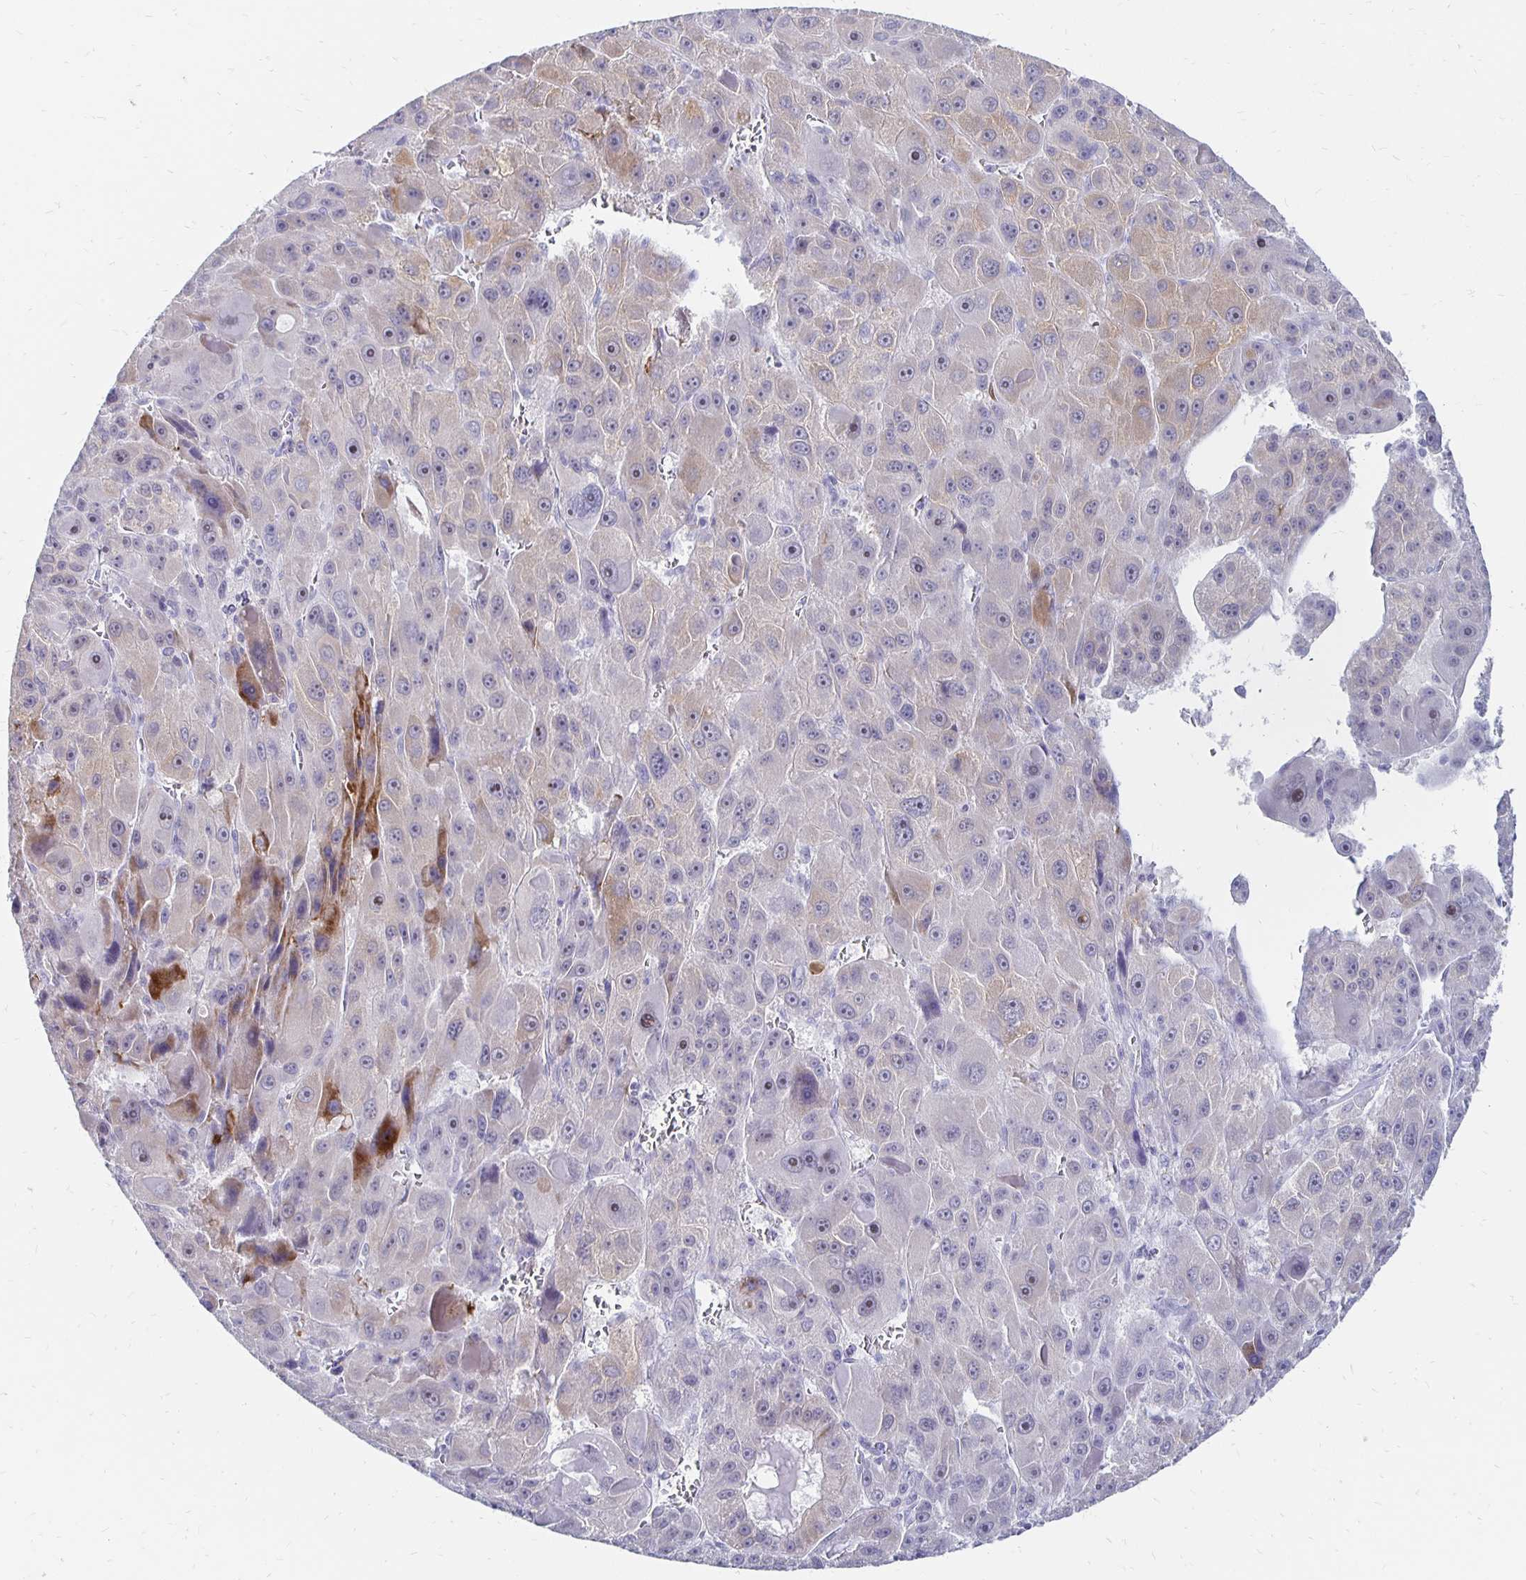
{"staining": {"intensity": "weak", "quantity": "<25%", "location": "cytoplasmic/membranous,nuclear"}, "tissue": "liver cancer", "cell_type": "Tumor cells", "image_type": "cancer", "snomed": [{"axis": "morphology", "description": "Carcinoma, Hepatocellular, NOS"}, {"axis": "topography", "description": "Liver"}], "caption": "High magnification brightfield microscopy of liver cancer (hepatocellular carcinoma) stained with DAB (brown) and counterstained with hematoxylin (blue): tumor cells show no significant staining.", "gene": "SYT2", "patient": {"sex": "male", "age": 76}}